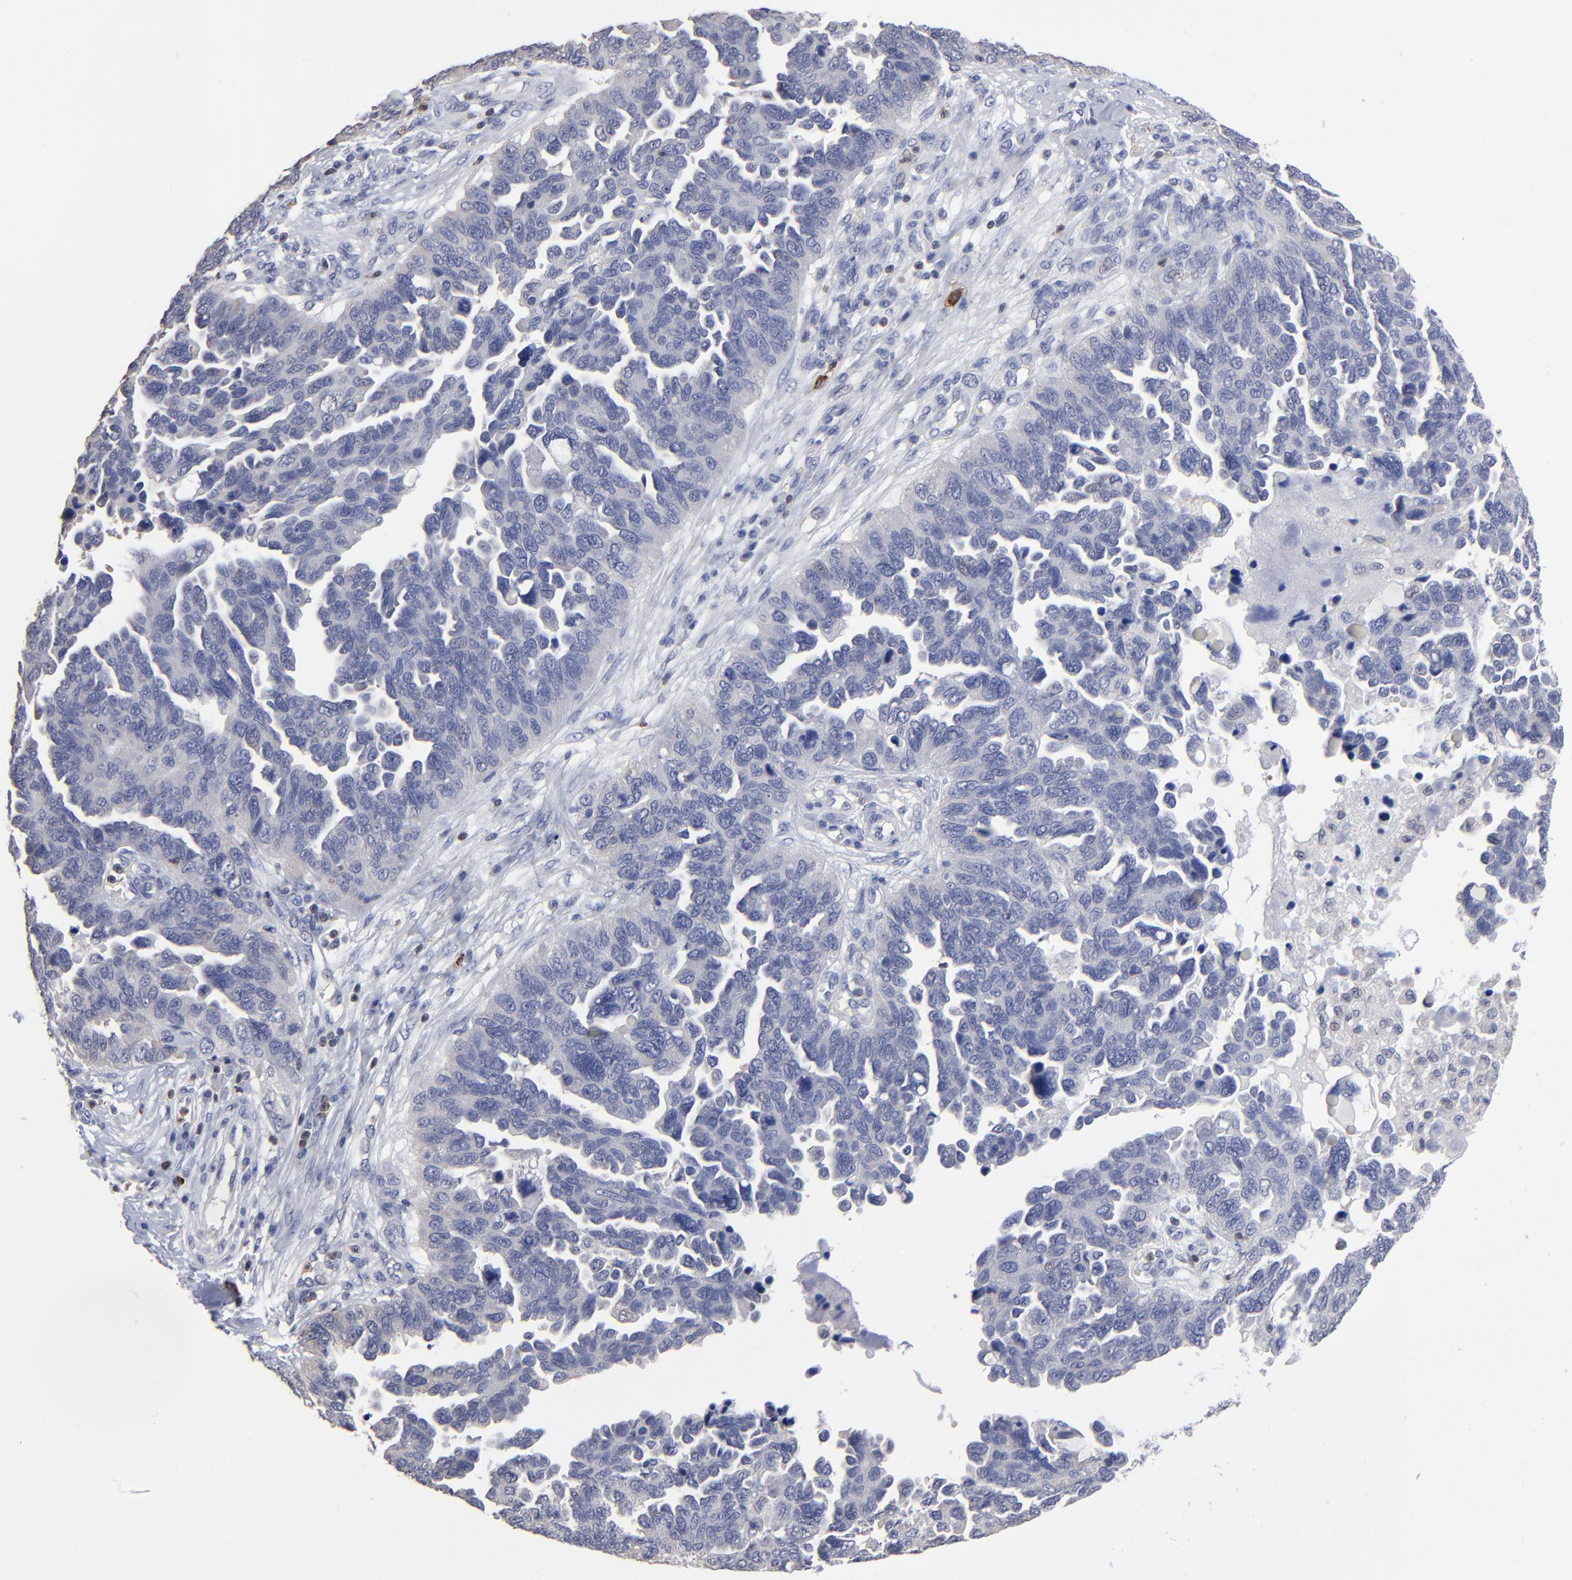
{"staining": {"intensity": "negative", "quantity": "none", "location": "none"}, "tissue": "ovarian cancer", "cell_type": "Tumor cells", "image_type": "cancer", "snomed": [{"axis": "morphology", "description": "Cystadenocarcinoma, serous, NOS"}, {"axis": "topography", "description": "Ovary"}], "caption": "IHC of serous cystadenocarcinoma (ovarian) displays no positivity in tumor cells.", "gene": "TBXT", "patient": {"sex": "female", "age": 64}}